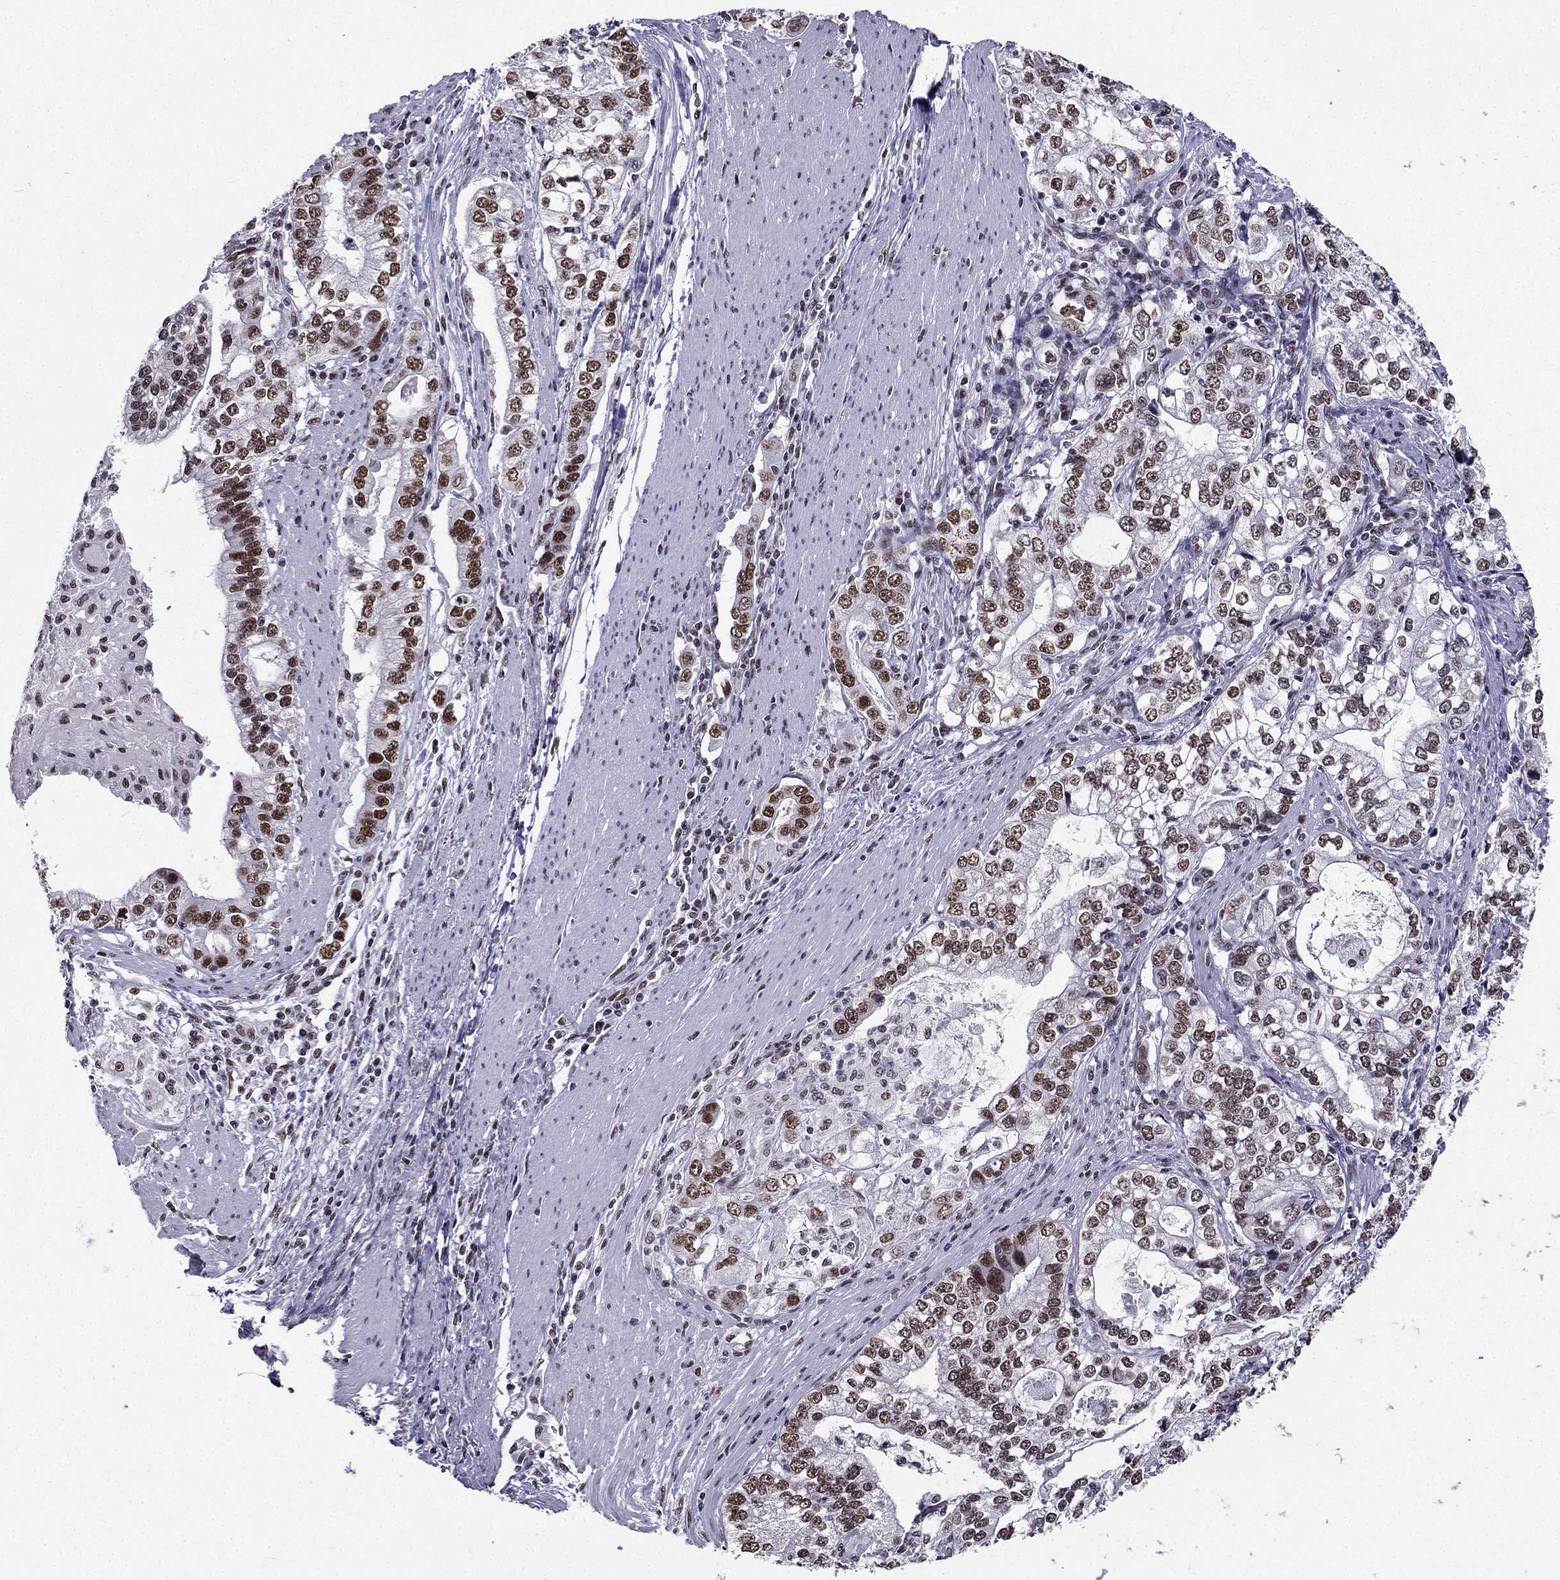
{"staining": {"intensity": "strong", "quantity": "25%-75%", "location": "nuclear"}, "tissue": "stomach cancer", "cell_type": "Tumor cells", "image_type": "cancer", "snomed": [{"axis": "morphology", "description": "Adenocarcinoma, NOS"}, {"axis": "topography", "description": "Stomach, lower"}], "caption": "High-power microscopy captured an immunohistochemistry (IHC) photomicrograph of stomach adenocarcinoma, revealing strong nuclear positivity in about 25%-75% of tumor cells.", "gene": "ZNF420", "patient": {"sex": "female", "age": 72}}